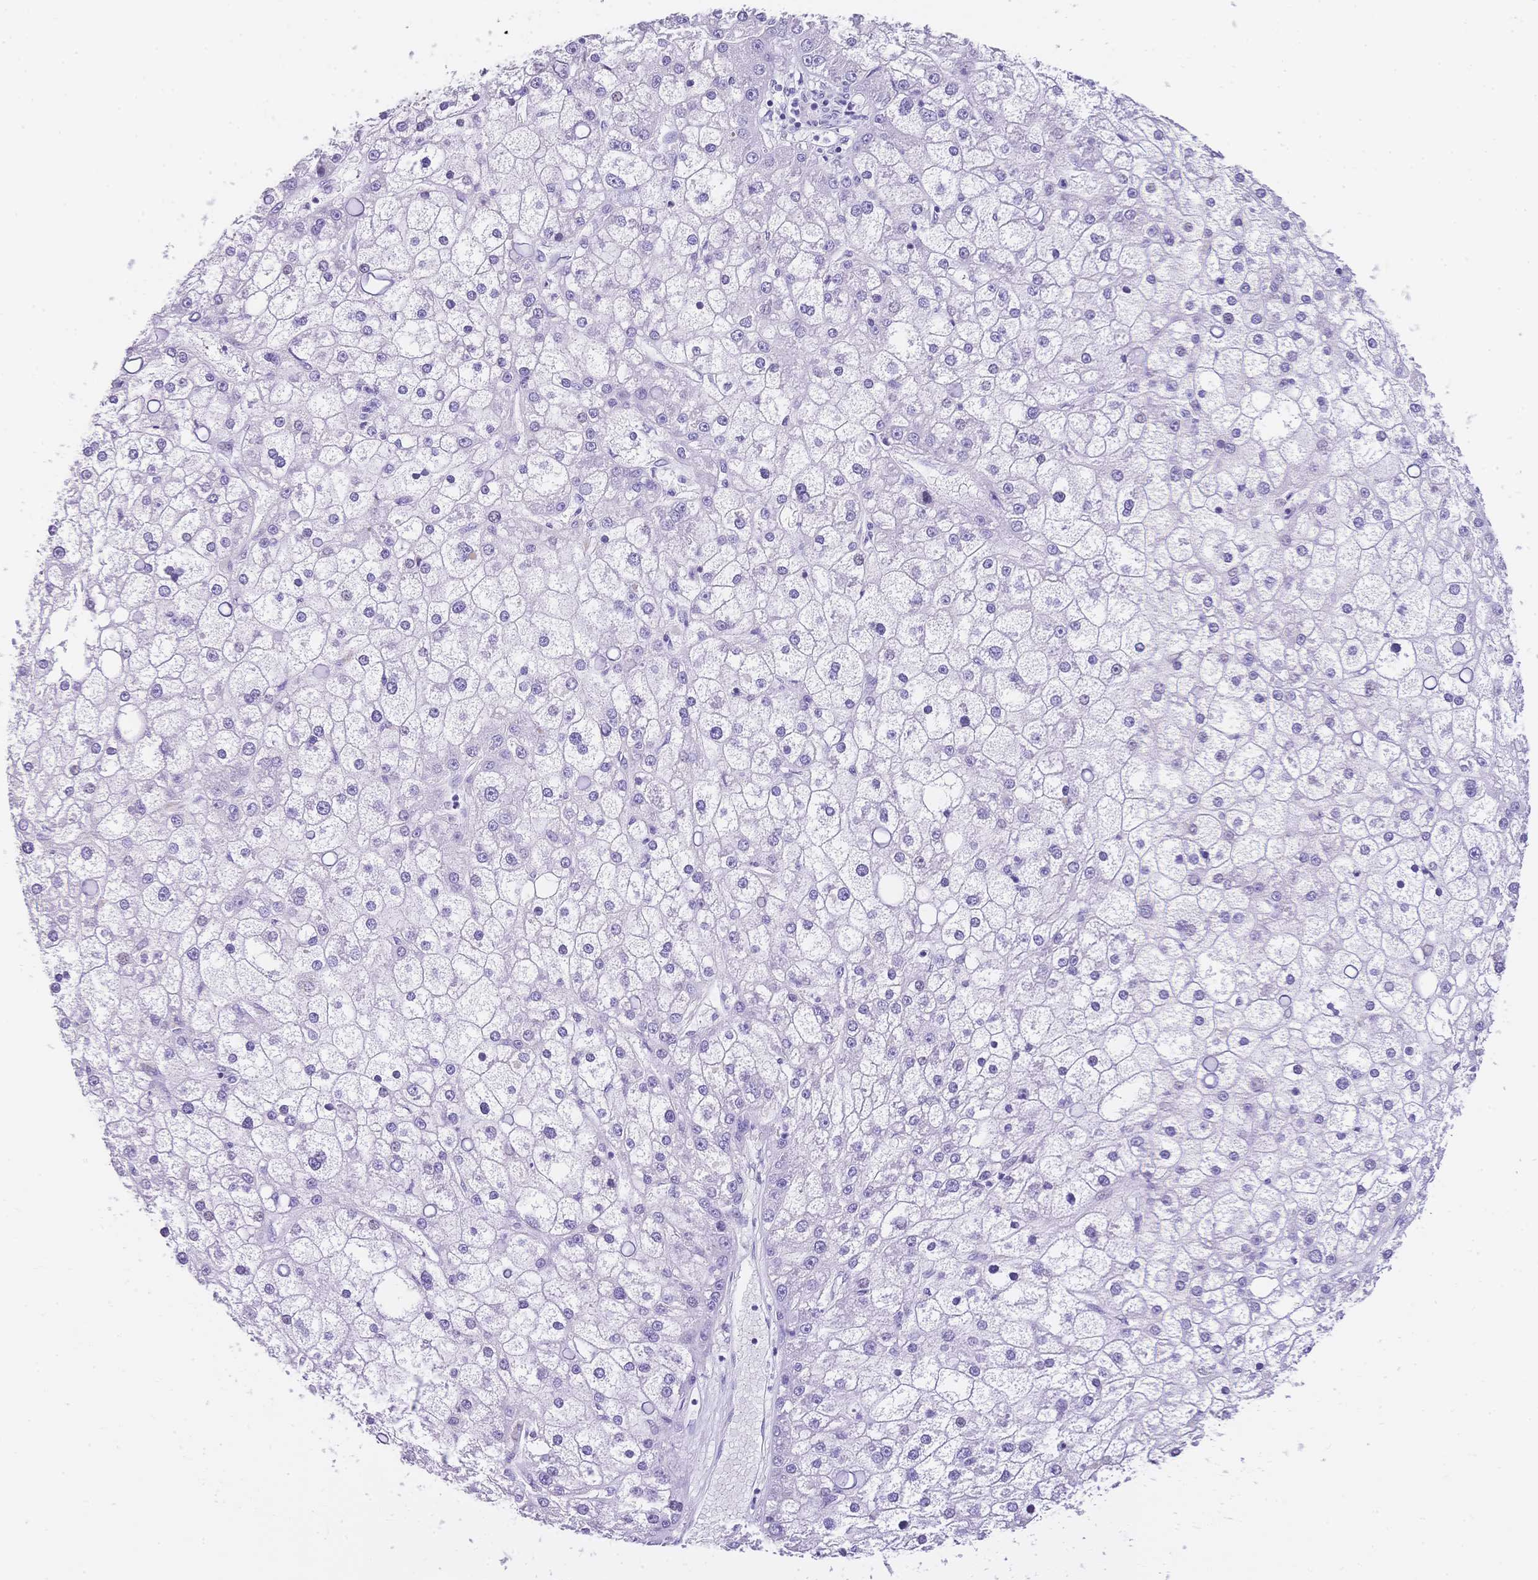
{"staining": {"intensity": "negative", "quantity": "none", "location": "none"}, "tissue": "liver cancer", "cell_type": "Tumor cells", "image_type": "cancer", "snomed": [{"axis": "morphology", "description": "Carcinoma, Hepatocellular, NOS"}, {"axis": "topography", "description": "Liver"}], "caption": "Immunohistochemical staining of liver cancer demonstrates no significant staining in tumor cells.", "gene": "MUC21", "patient": {"sex": "male", "age": 67}}